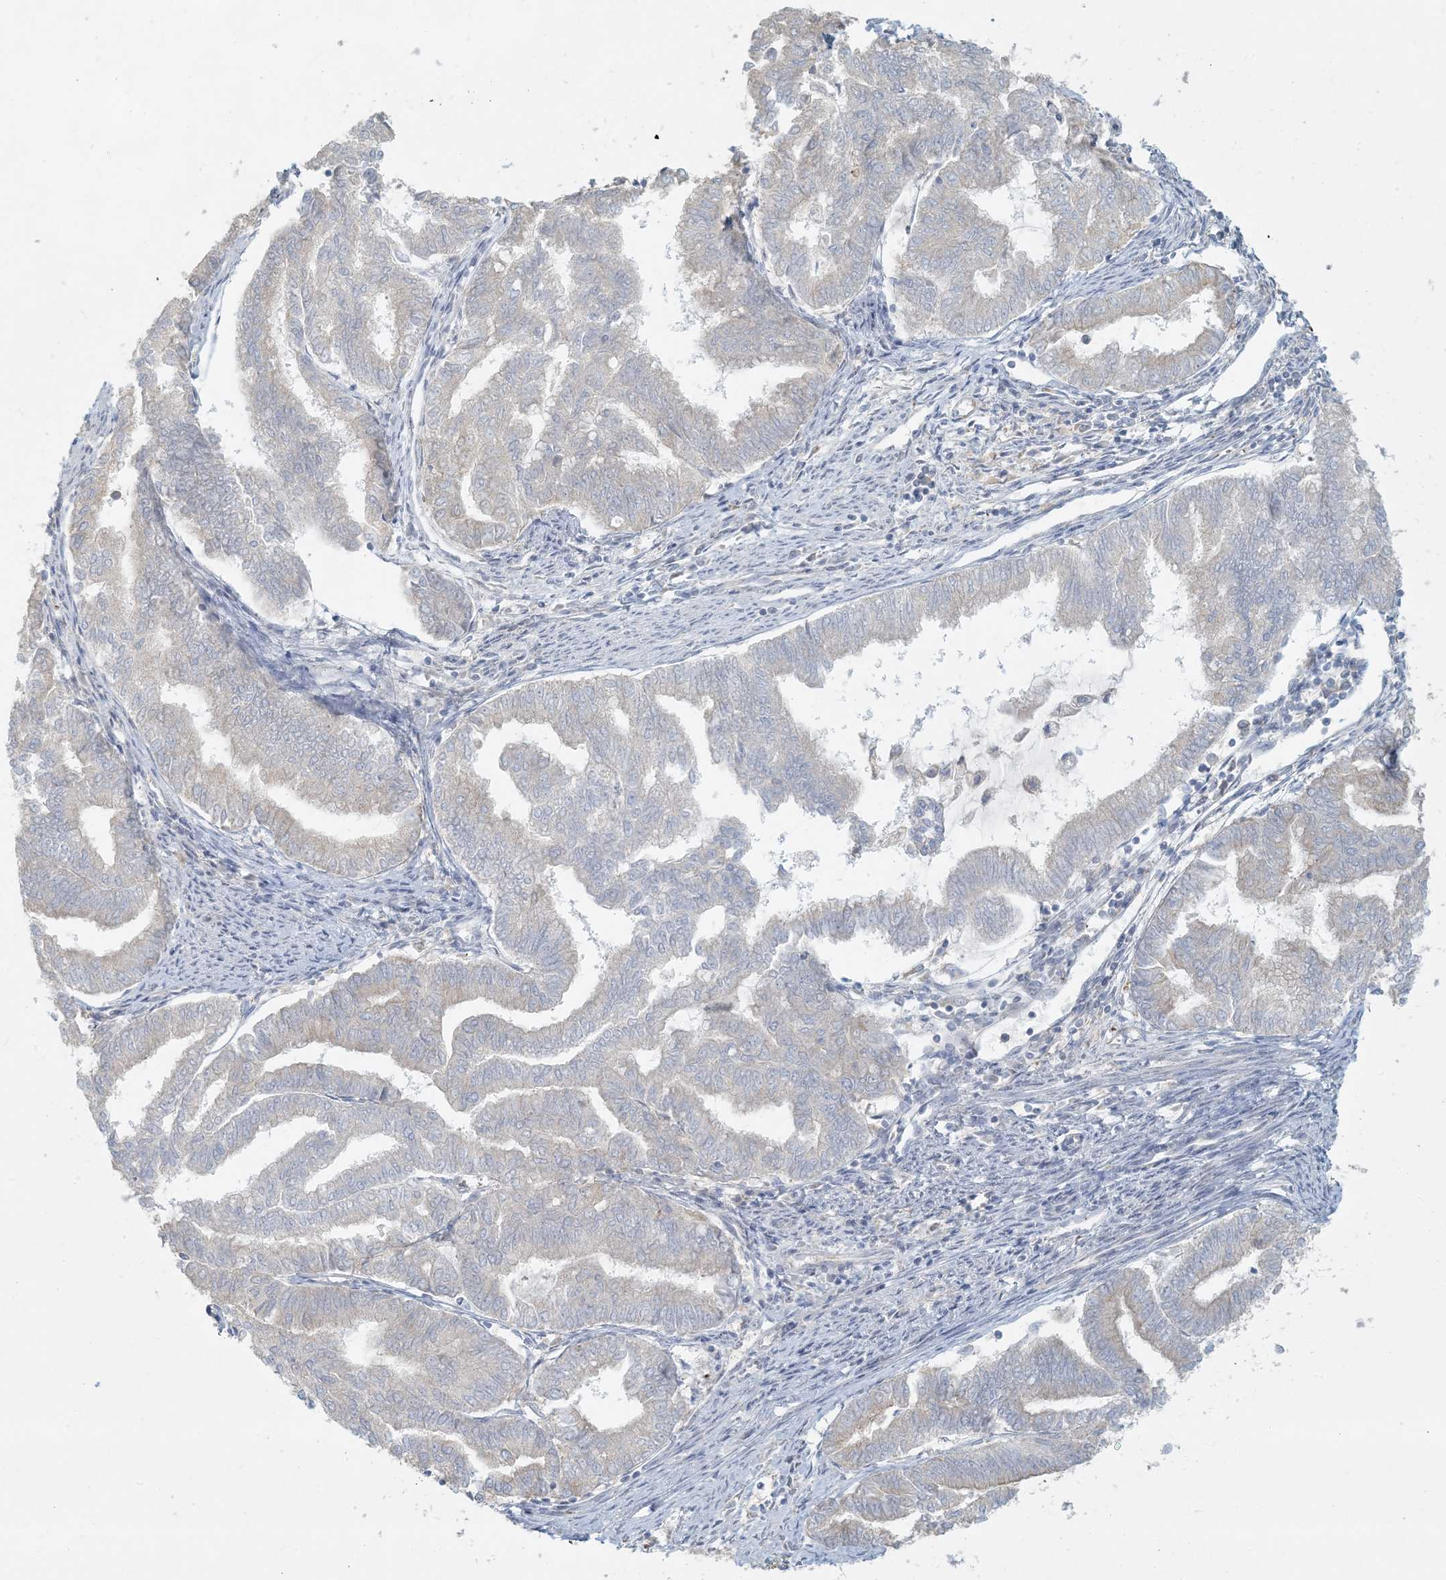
{"staining": {"intensity": "negative", "quantity": "none", "location": "none"}, "tissue": "endometrial cancer", "cell_type": "Tumor cells", "image_type": "cancer", "snomed": [{"axis": "morphology", "description": "Adenocarcinoma, NOS"}, {"axis": "topography", "description": "Endometrium"}], "caption": "Immunohistochemical staining of human adenocarcinoma (endometrial) reveals no significant staining in tumor cells.", "gene": "HACL1", "patient": {"sex": "female", "age": 79}}